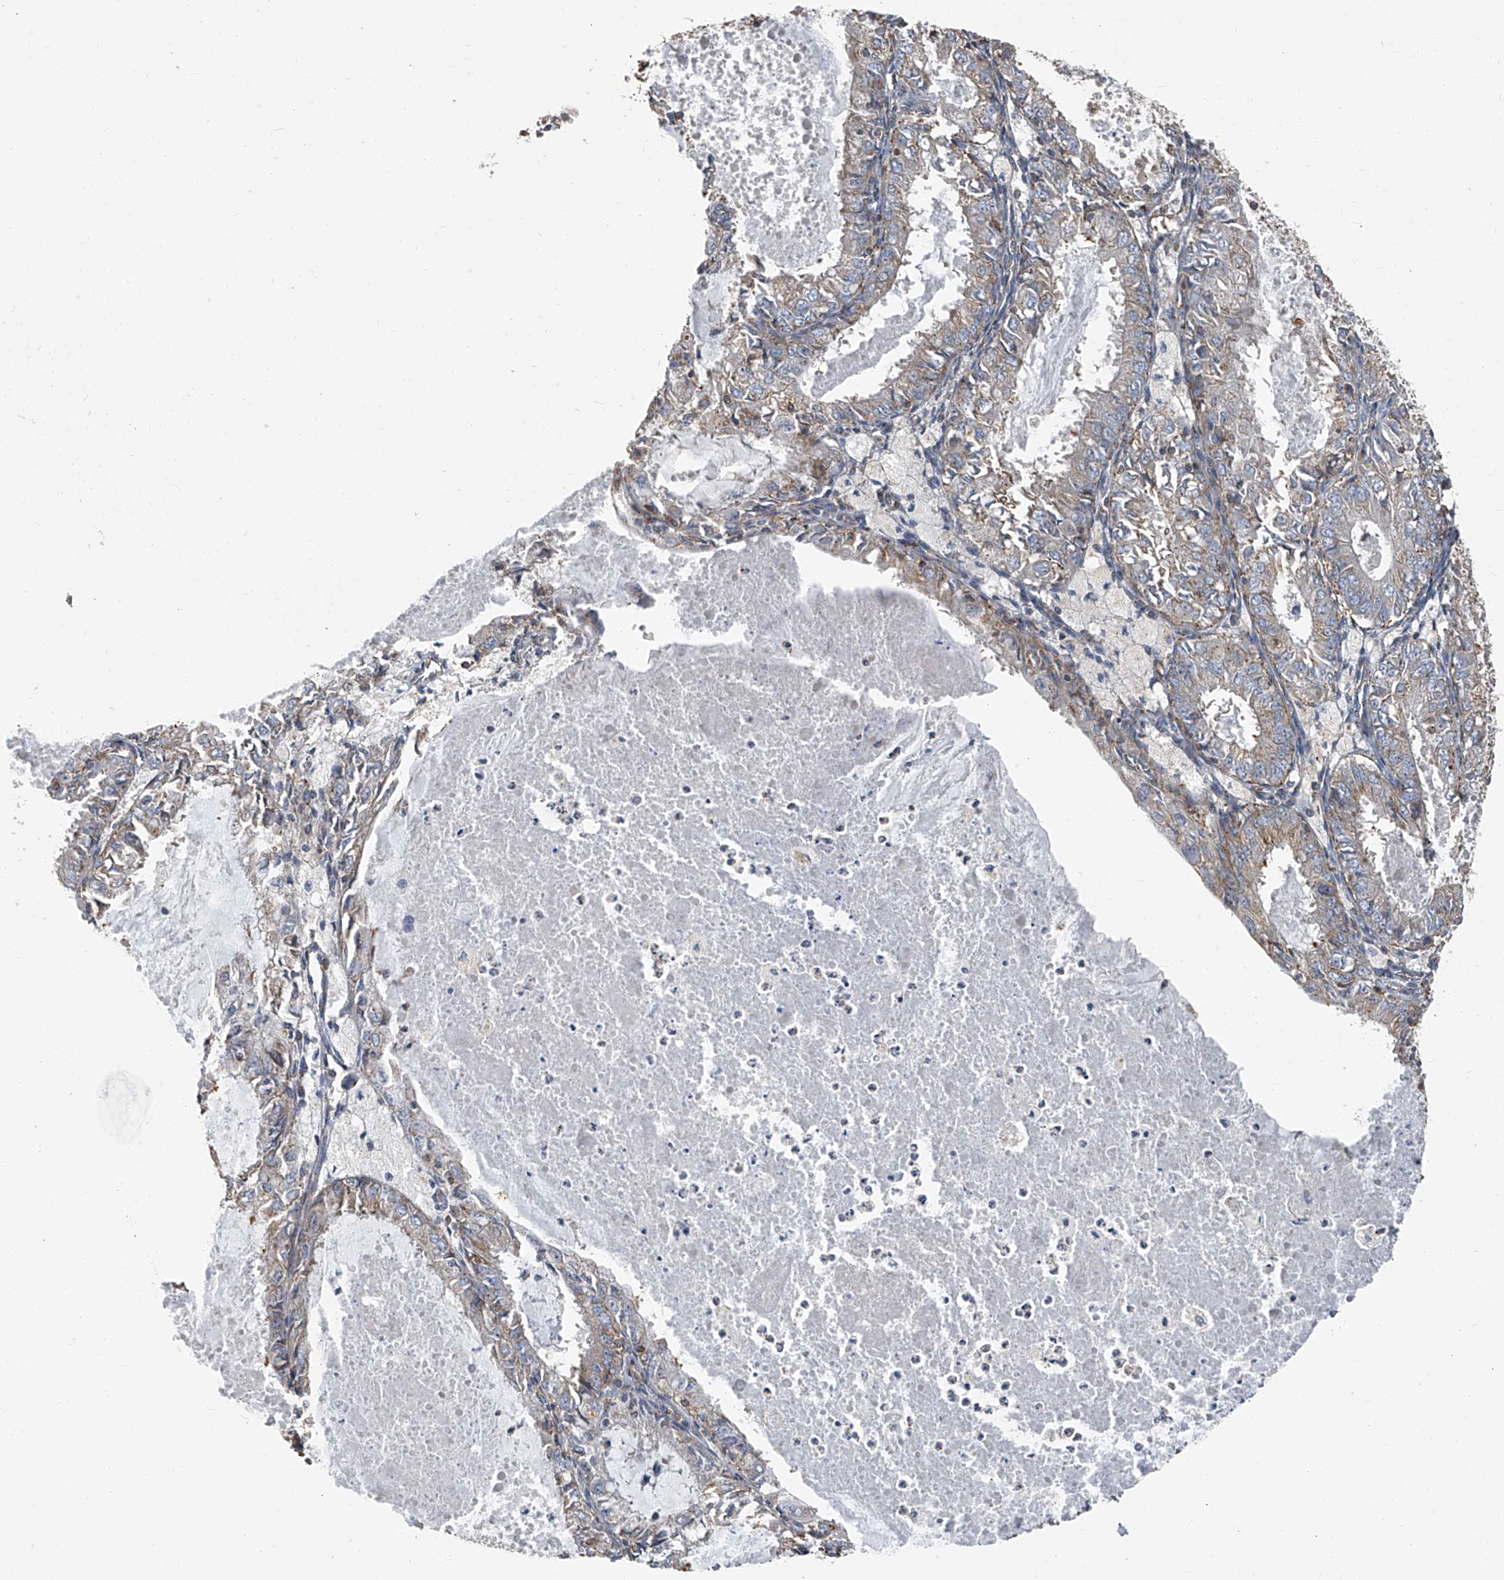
{"staining": {"intensity": "weak", "quantity": "25%-75%", "location": "cytoplasmic/membranous"}, "tissue": "endometrial cancer", "cell_type": "Tumor cells", "image_type": "cancer", "snomed": [{"axis": "morphology", "description": "Adenocarcinoma, NOS"}, {"axis": "topography", "description": "Endometrium"}], "caption": "Endometrial adenocarcinoma stained for a protein (brown) demonstrates weak cytoplasmic/membranous positive staining in approximately 25%-75% of tumor cells.", "gene": "SEPTIN7", "patient": {"sex": "female", "age": 57}}